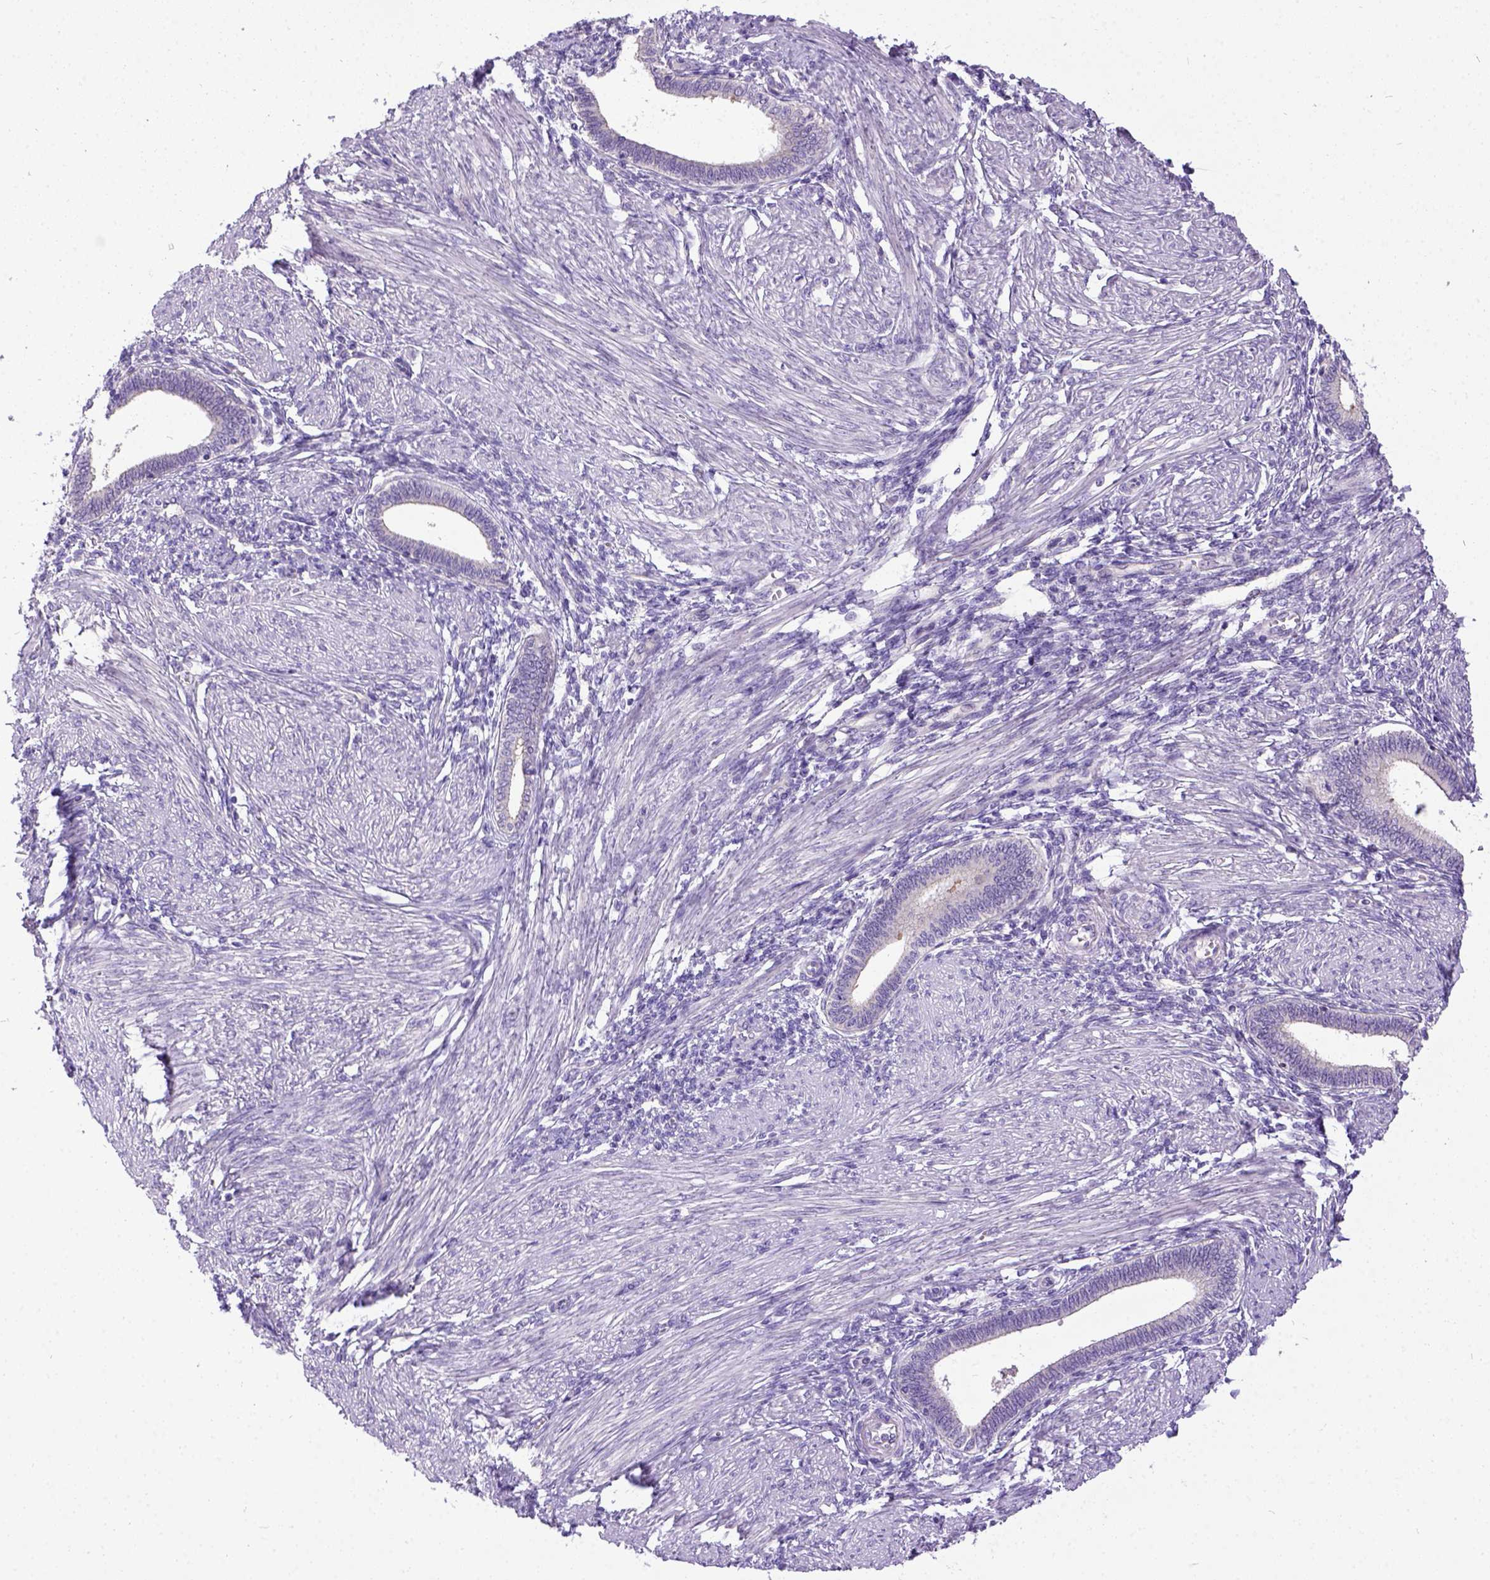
{"staining": {"intensity": "negative", "quantity": "none", "location": "none"}, "tissue": "endometrium", "cell_type": "Cells in endometrial stroma", "image_type": "normal", "snomed": [{"axis": "morphology", "description": "Normal tissue, NOS"}, {"axis": "topography", "description": "Endometrium"}], "caption": "This is an immunohistochemistry image of normal human endometrium. There is no staining in cells in endometrial stroma.", "gene": "NEK5", "patient": {"sex": "female", "age": 42}}